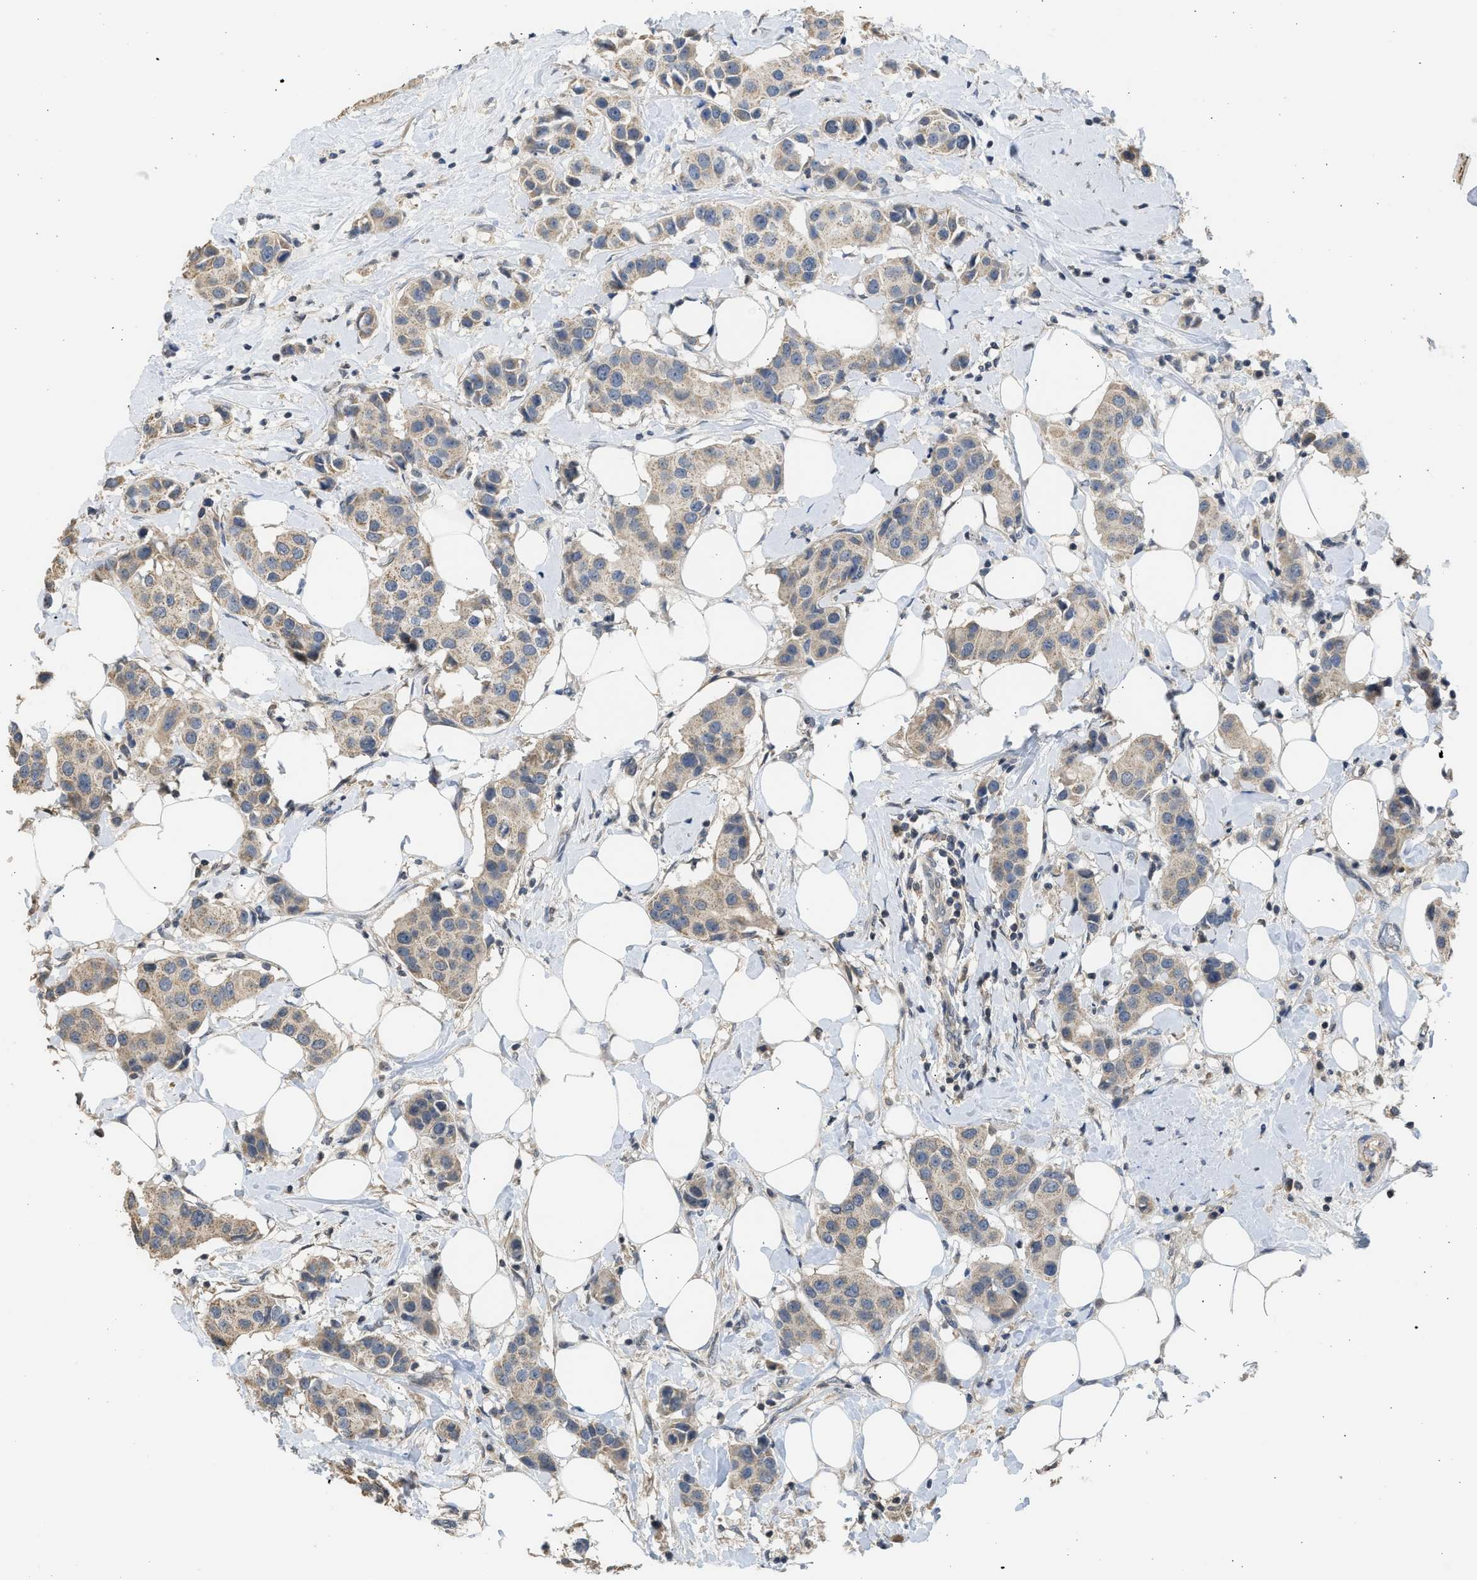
{"staining": {"intensity": "weak", "quantity": "25%-75%", "location": "cytoplasmic/membranous"}, "tissue": "breast cancer", "cell_type": "Tumor cells", "image_type": "cancer", "snomed": [{"axis": "morphology", "description": "Normal tissue, NOS"}, {"axis": "morphology", "description": "Duct carcinoma"}, {"axis": "topography", "description": "Breast"}], "caption": "This is a histology image of IHC staining of invasive ductal carcinoma (breast), which shows weak staining in the cytoplasmic/membranous of tumor cells.", "gene": "SULT2A1", "patient": {"sex": "female", "age": 39}}